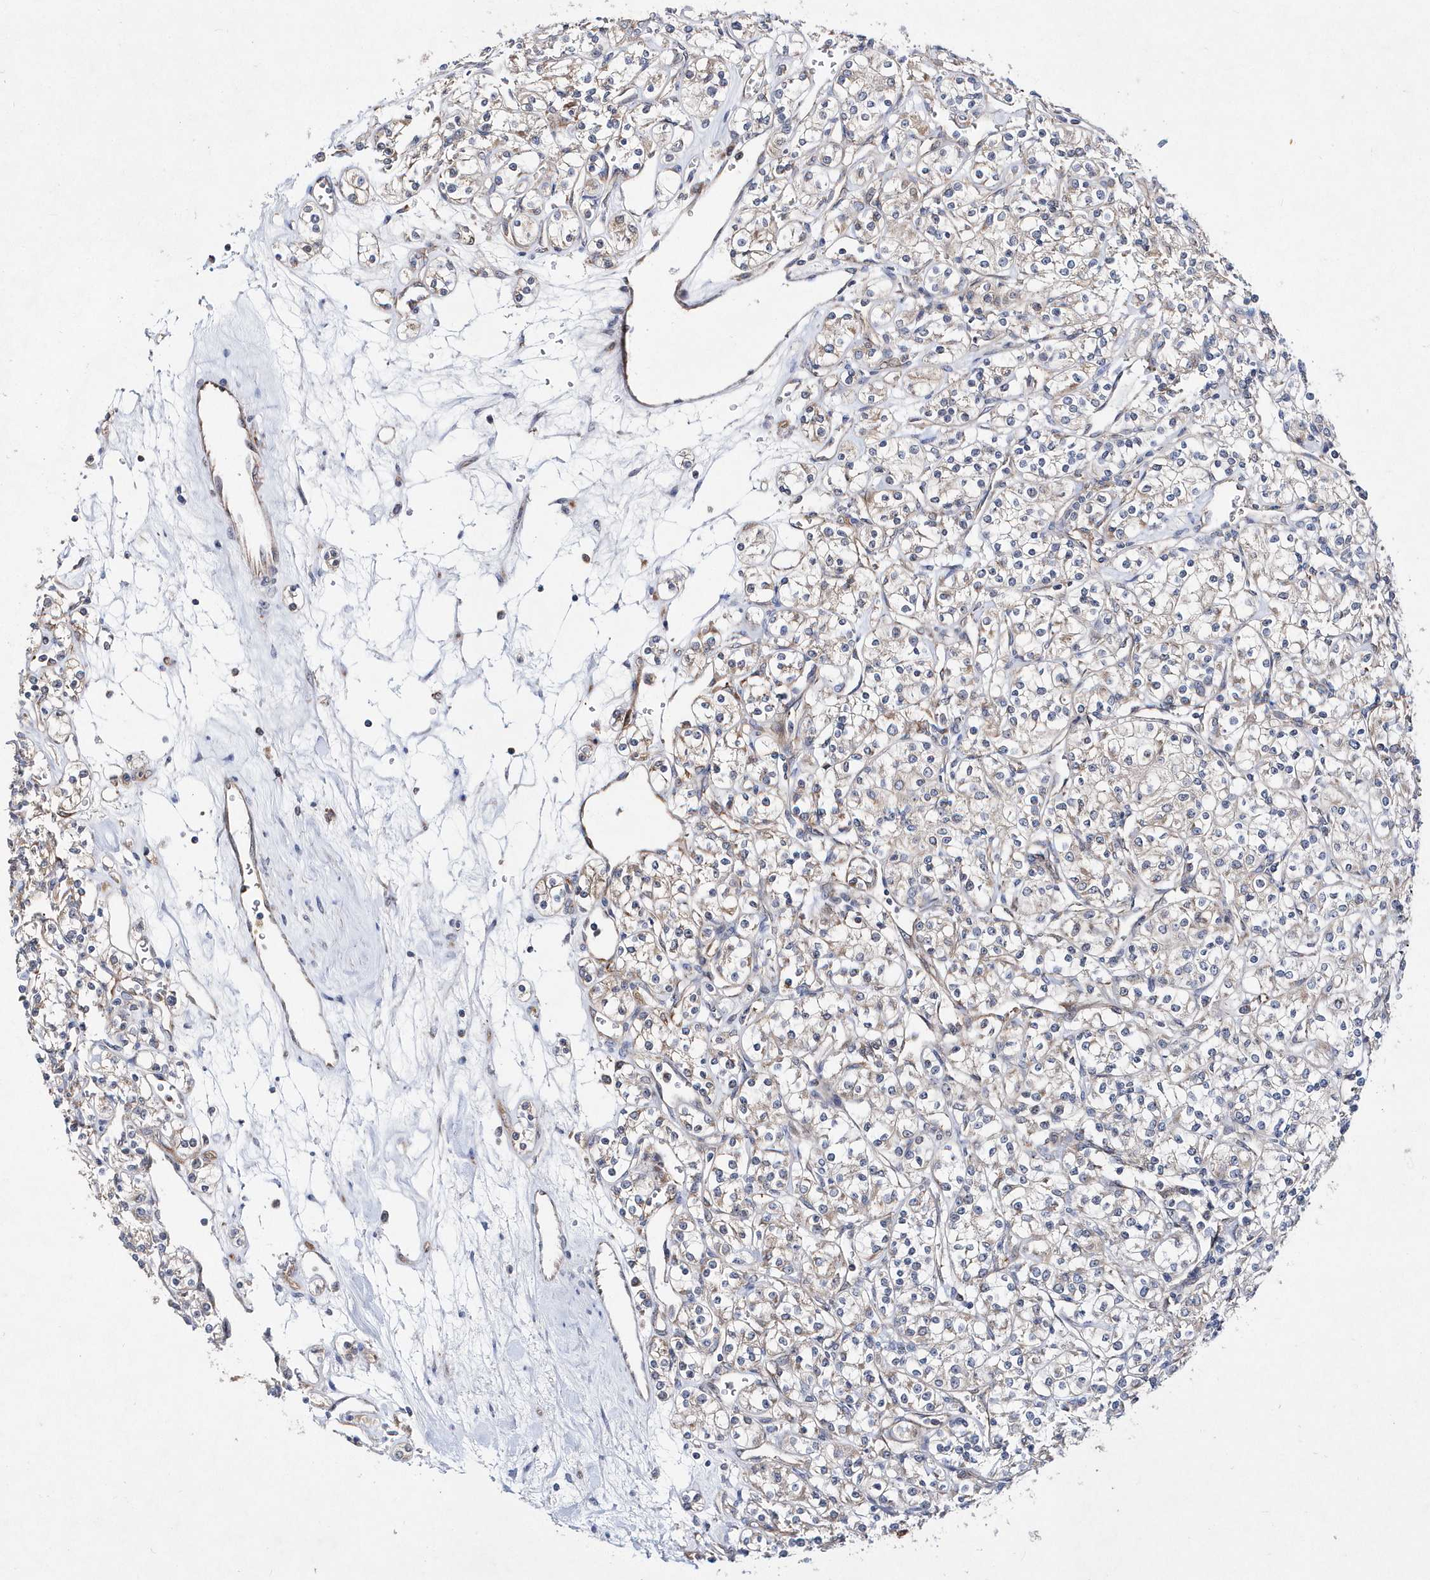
{"staining": {"intensity": "negative", "quantity": "none", "location": "none"}, "tissue": "renal cancer", "cell_type": "Tumor cells", "image_type": "cancer", "snomed": [{"axis": "morphology", "description": "Adenocarcinoma, NOS"}, {"axis": "topography", "description": "Kidney"}], "caption": "Renal cancer (adenocarcinoma) stained for a protein using IHC demonstrates no staining tumor cells.", "gene": "JKAMP", "patient": {"sex": "male", "age": 77}}